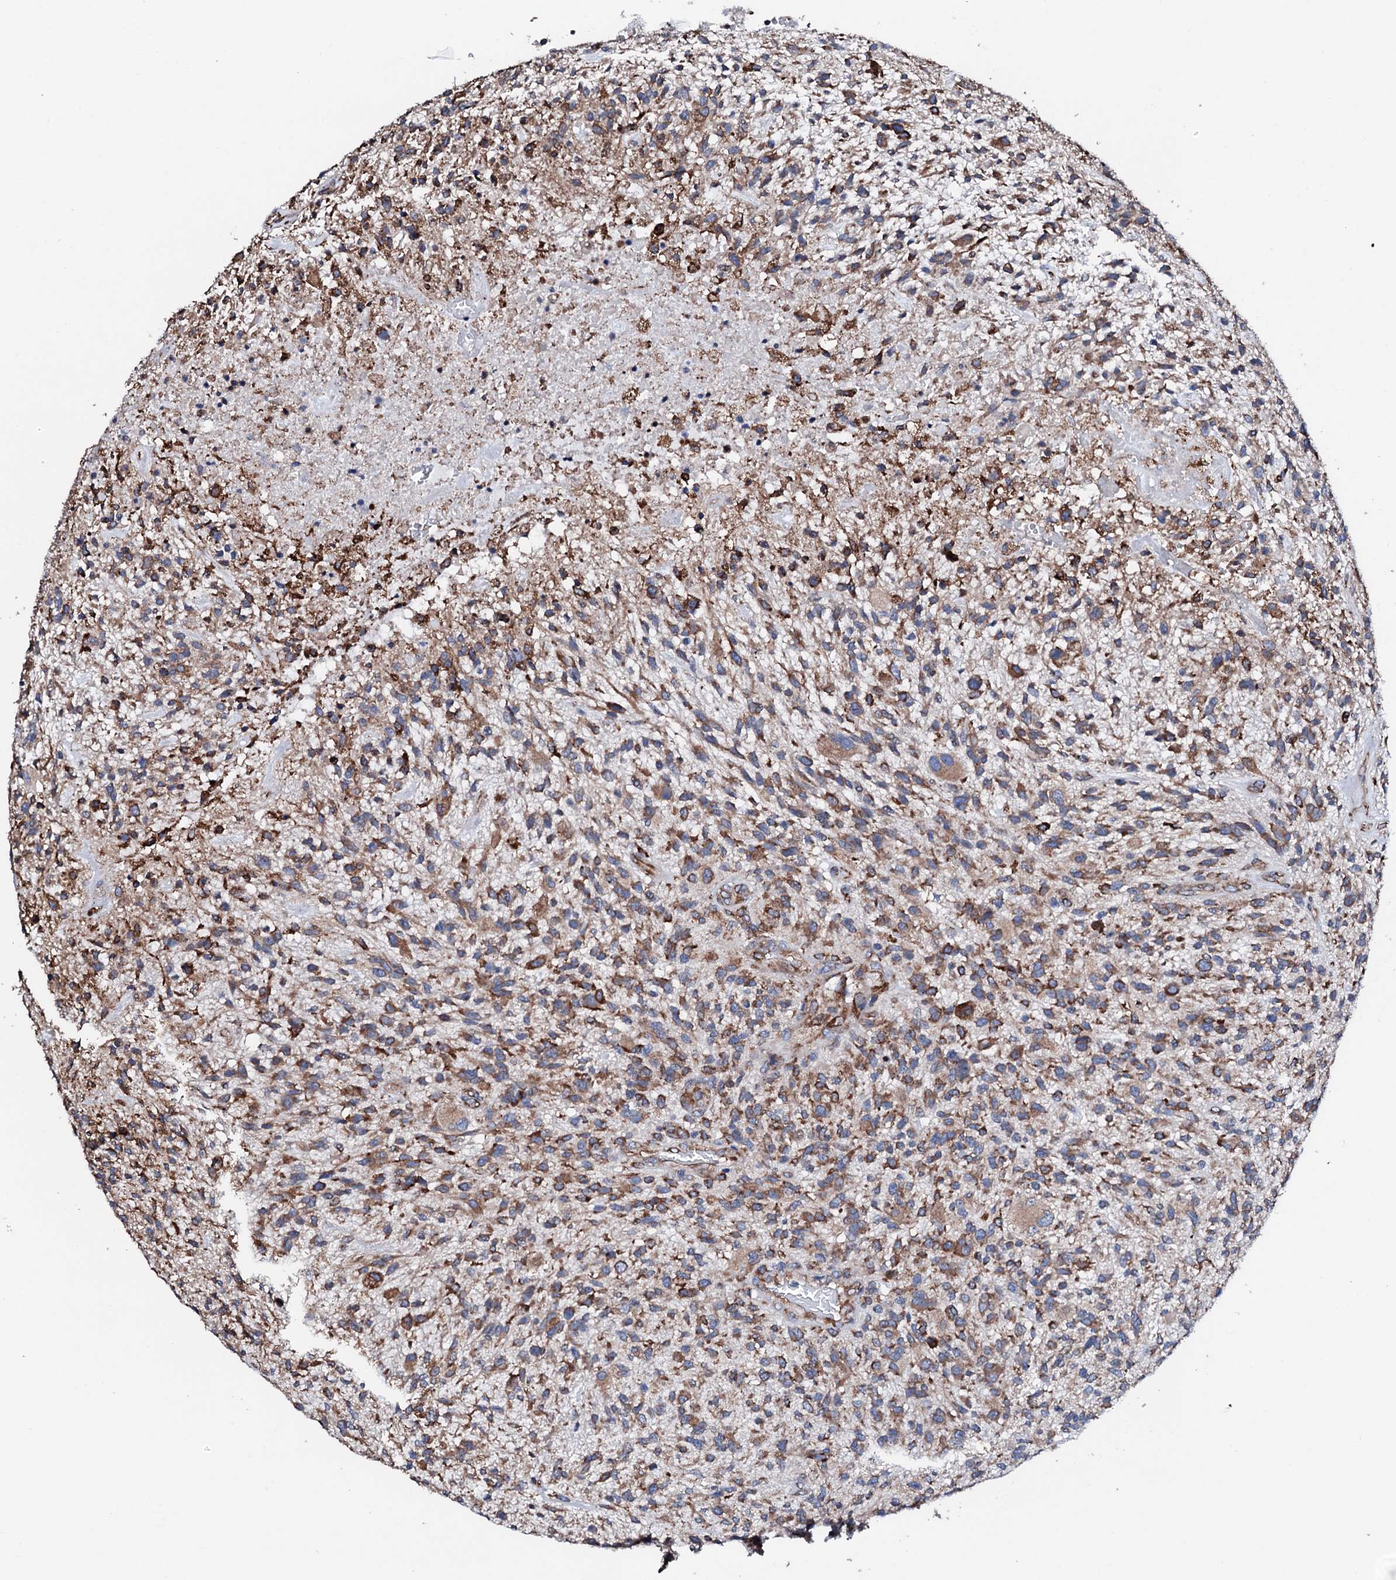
{"staining": {"intensity": "moderate", "quantity": ">75%", "location": "cytoplasmic/membranous"}, "tissue": "glioma", "cell_type": "Tumor cells", "image_type": "cancer", "snomed": [{"axis": "morphology", "description": "Glioma, malignant, High grade"}, {"axis": "topography", "description": "Brain"}], "caption": "Moderate cytoplasmic/membranous positivity for a protein is present in approximately >75% of tumor cells of glioma using immunohistochemistry.", "gene": "AMDHD1", "patient": {"sex": "male", "age": 47}}